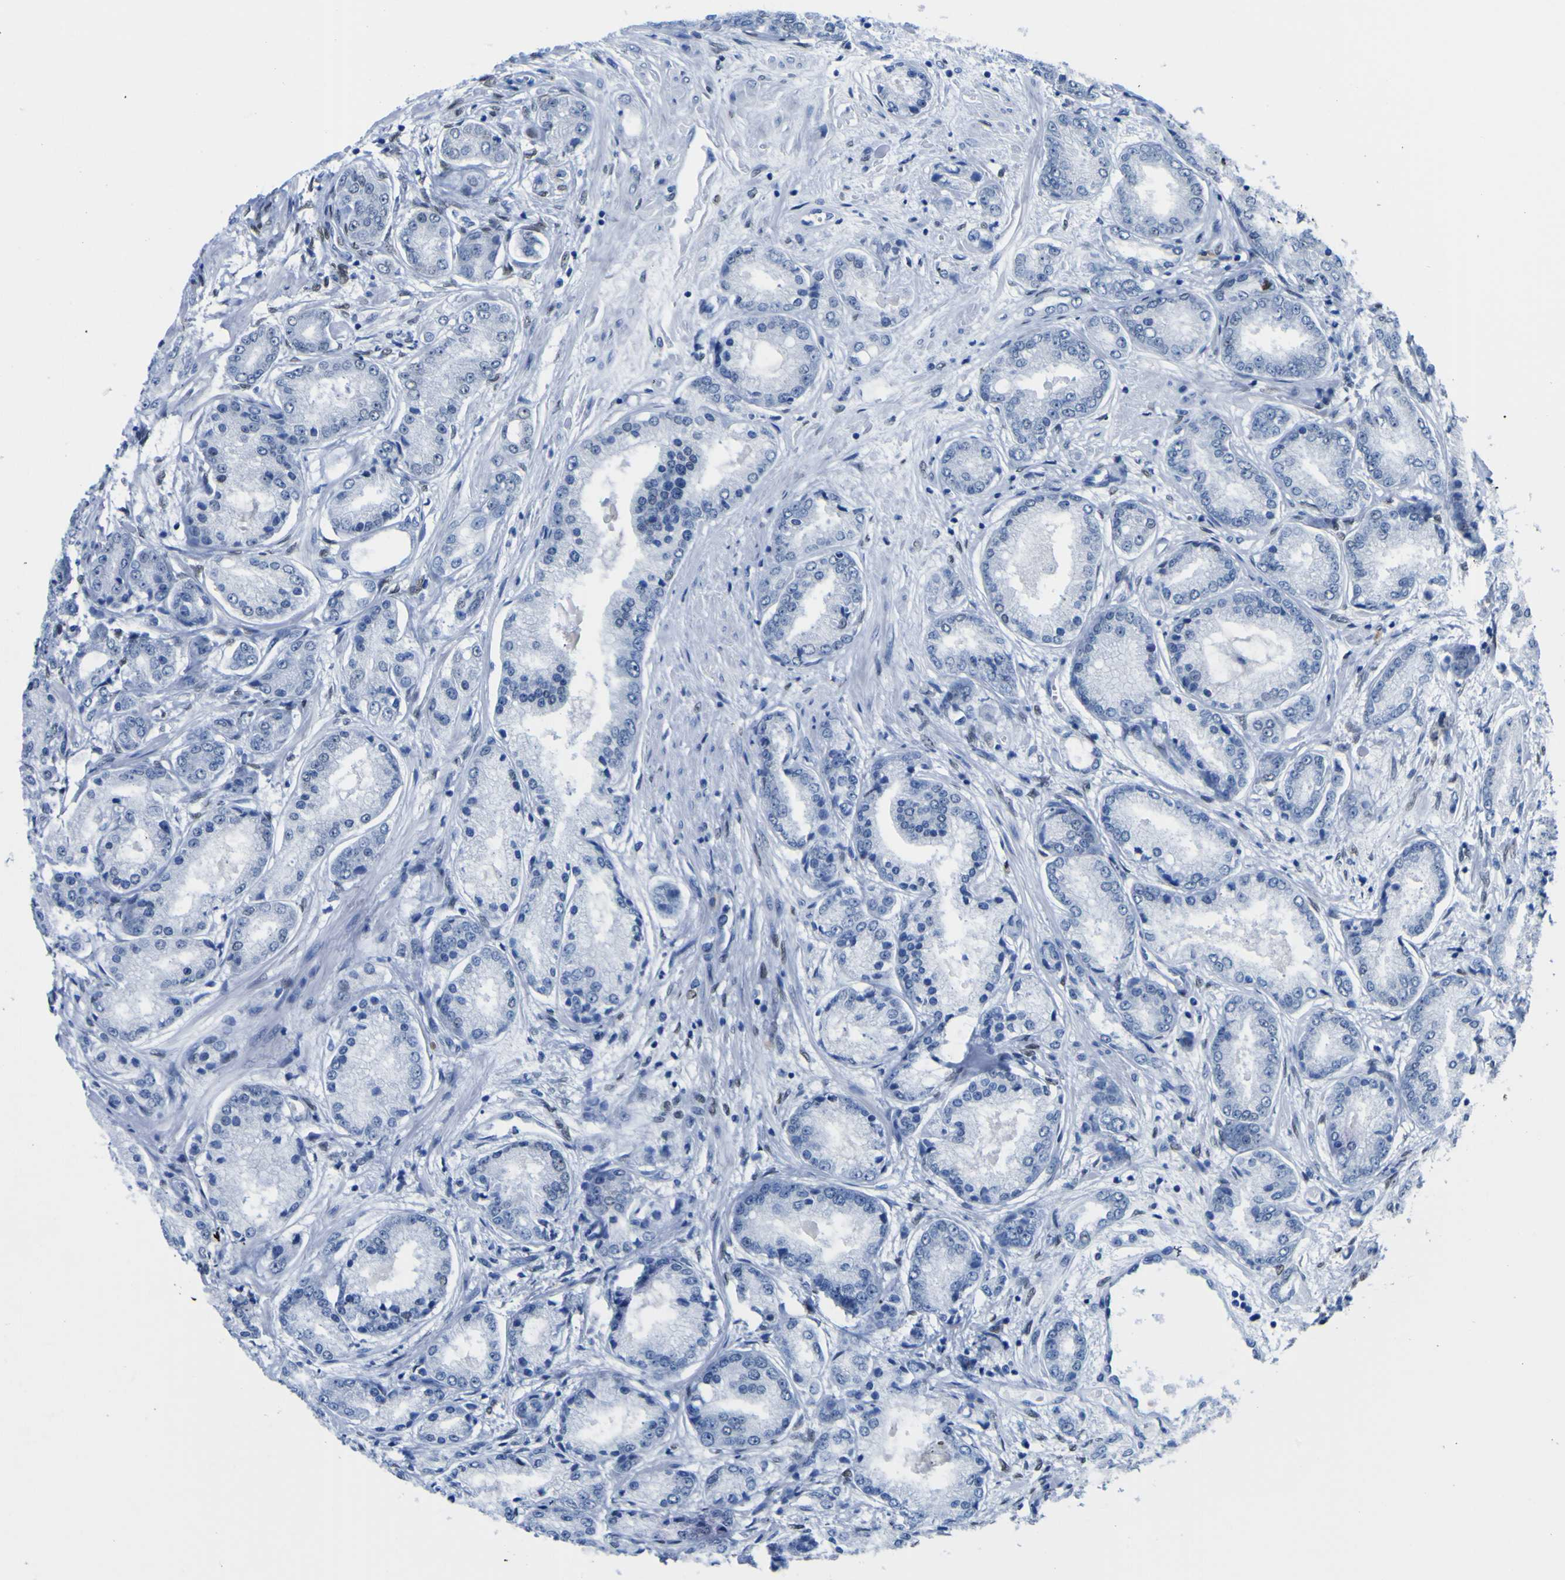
{"staining": {"intensity": "negative", "quantity": "none", "location": "none"}, "tissue": "prostate cancer", "cell_type": "Tumor cells", "image_type": "cancer", "snomed": [{"axis": "morphology", "description": "Adenocarcinoma, High grade"}, {"axis": "topography", "description": "Prostate"}], "caption": "High magnification brightfield microscopy of prostate adenocarcinoma (high-grade) stained with DAB (3,3'-diaminobenzidine) (brown) and counterstained with hematoxylin (blue): tumor cells show no significant positivity.", "gene": "DACH1", "patient": {"sex": "male", "age": 59}}